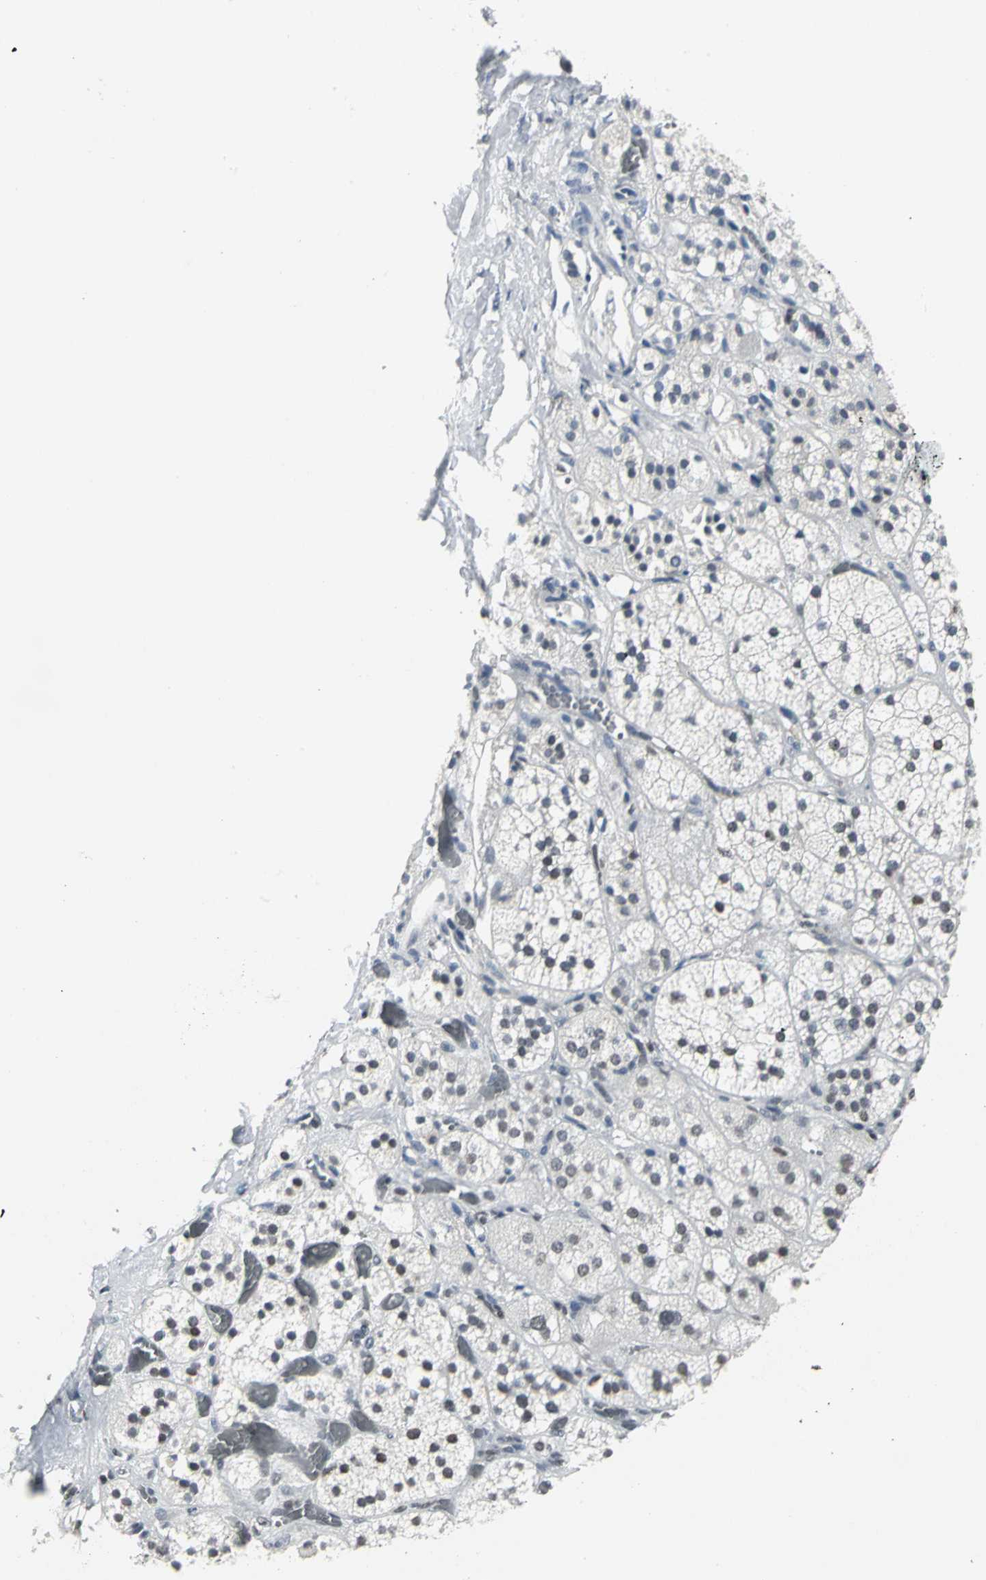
{"staining": {"intensity": "strong", "quantity": ">75%", "location": "nuclear"}, "tissue": "adrenal gland", "cell_type": "Glandular cells", "image_type": "normal", "snomed": [{"axis": "morphology", "description": "Normal tissue, NOS"}, {"axis": "topography", "description": "Adrenal gland"}], "caption": "Protein expression analysis of benign adrenal gland reveals strong nuclear expression in approximately >75% of glandular cells. (DAB (3,3'-diaminobenzidine) IHC, brown staining for protein, blue staining for nuclei).", "gene": "HNRNPD", "patient": {"sex": "female", "age": 71}}